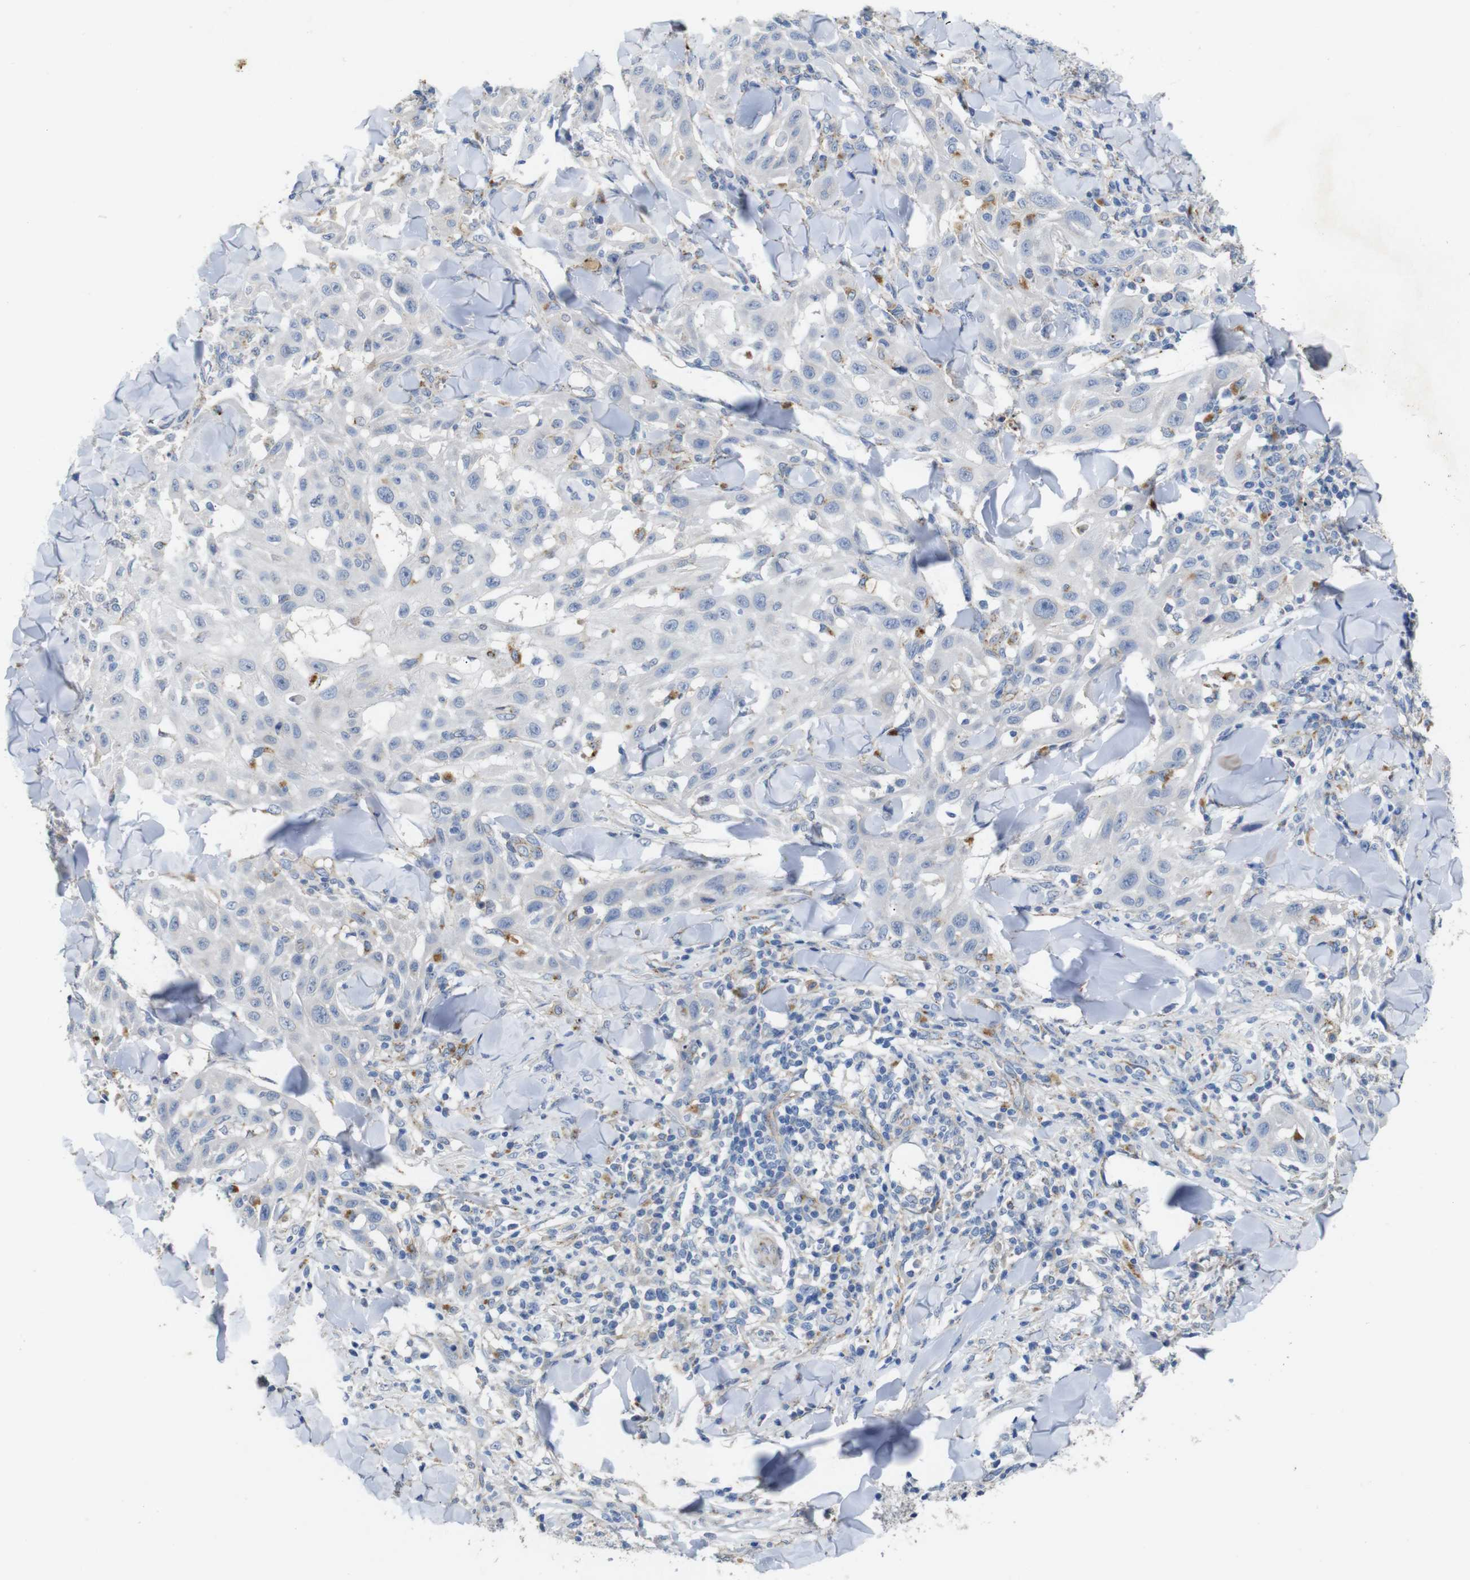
{"staining": {"intensity": "negative", "quantity": "none", "location": "none"}, "tissue": "skin cancer", "cell_type": "Tumor cells", "image_type": "cancer", "snomed": [{"axis": "morphology", "description": "Squamous cell carcinoma, NOS"}, {"axis": "topography", "description": "Skin"}], "caption": "Image shows no protein staining in tumor cells of skin cancer (squamous cell carcinoma) tissue. (DAB (3,3'-diaminobenzidine) immunohistochemistry visualized using brightfield microscopy, high magnification).", "gene": "NHLRC3", "patient": {"sex": "male", "age": 24}}